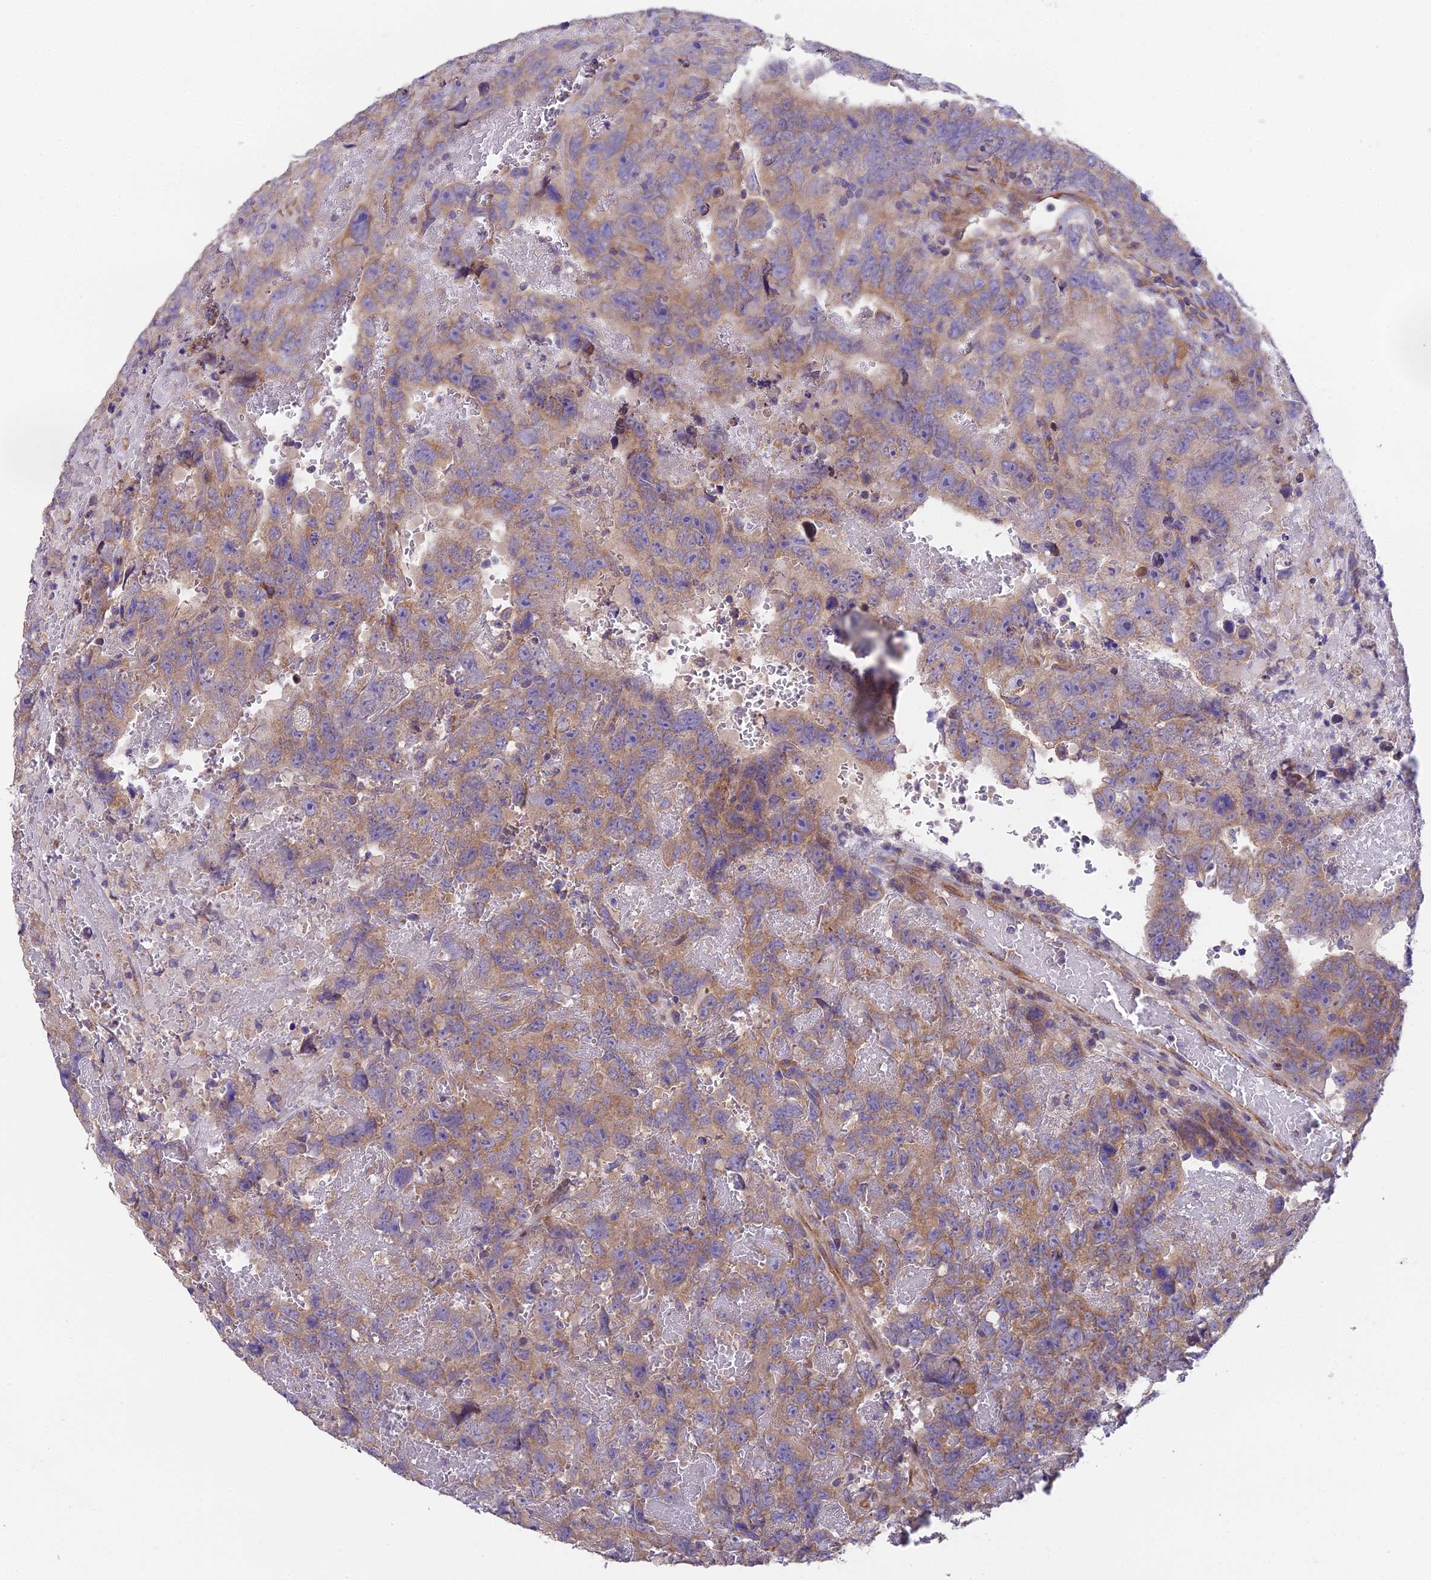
{"staining": {"intensity": "moderate", "quantity": "25%-75%", "location": "cytoplasmic/membranous"}, "tissue": "testis cancer", "cell_type": "Tumor cells", "image_type": "cancer", "snomed": [{"axis": "morphology", "description": "Carcinoma, Embryonal, NOS"}, {"axis": "topography", "description": "Testis"}], "caption": "High-power microscopy captured an immunohistochemistry (IHC) histopathology image of testis embryonal carcinoma, revealing moderate cytoplasmic/membranous positivity in approximately 25%-75% of tumor cells. The staining was performed using DAB to visualize the protein expression in brown, while the nuclei were stained in blue with hematoxylin (Magnification: 20x).", "gene": "BLOC1S4", "patient": {"sex": "male", "age": 45}}